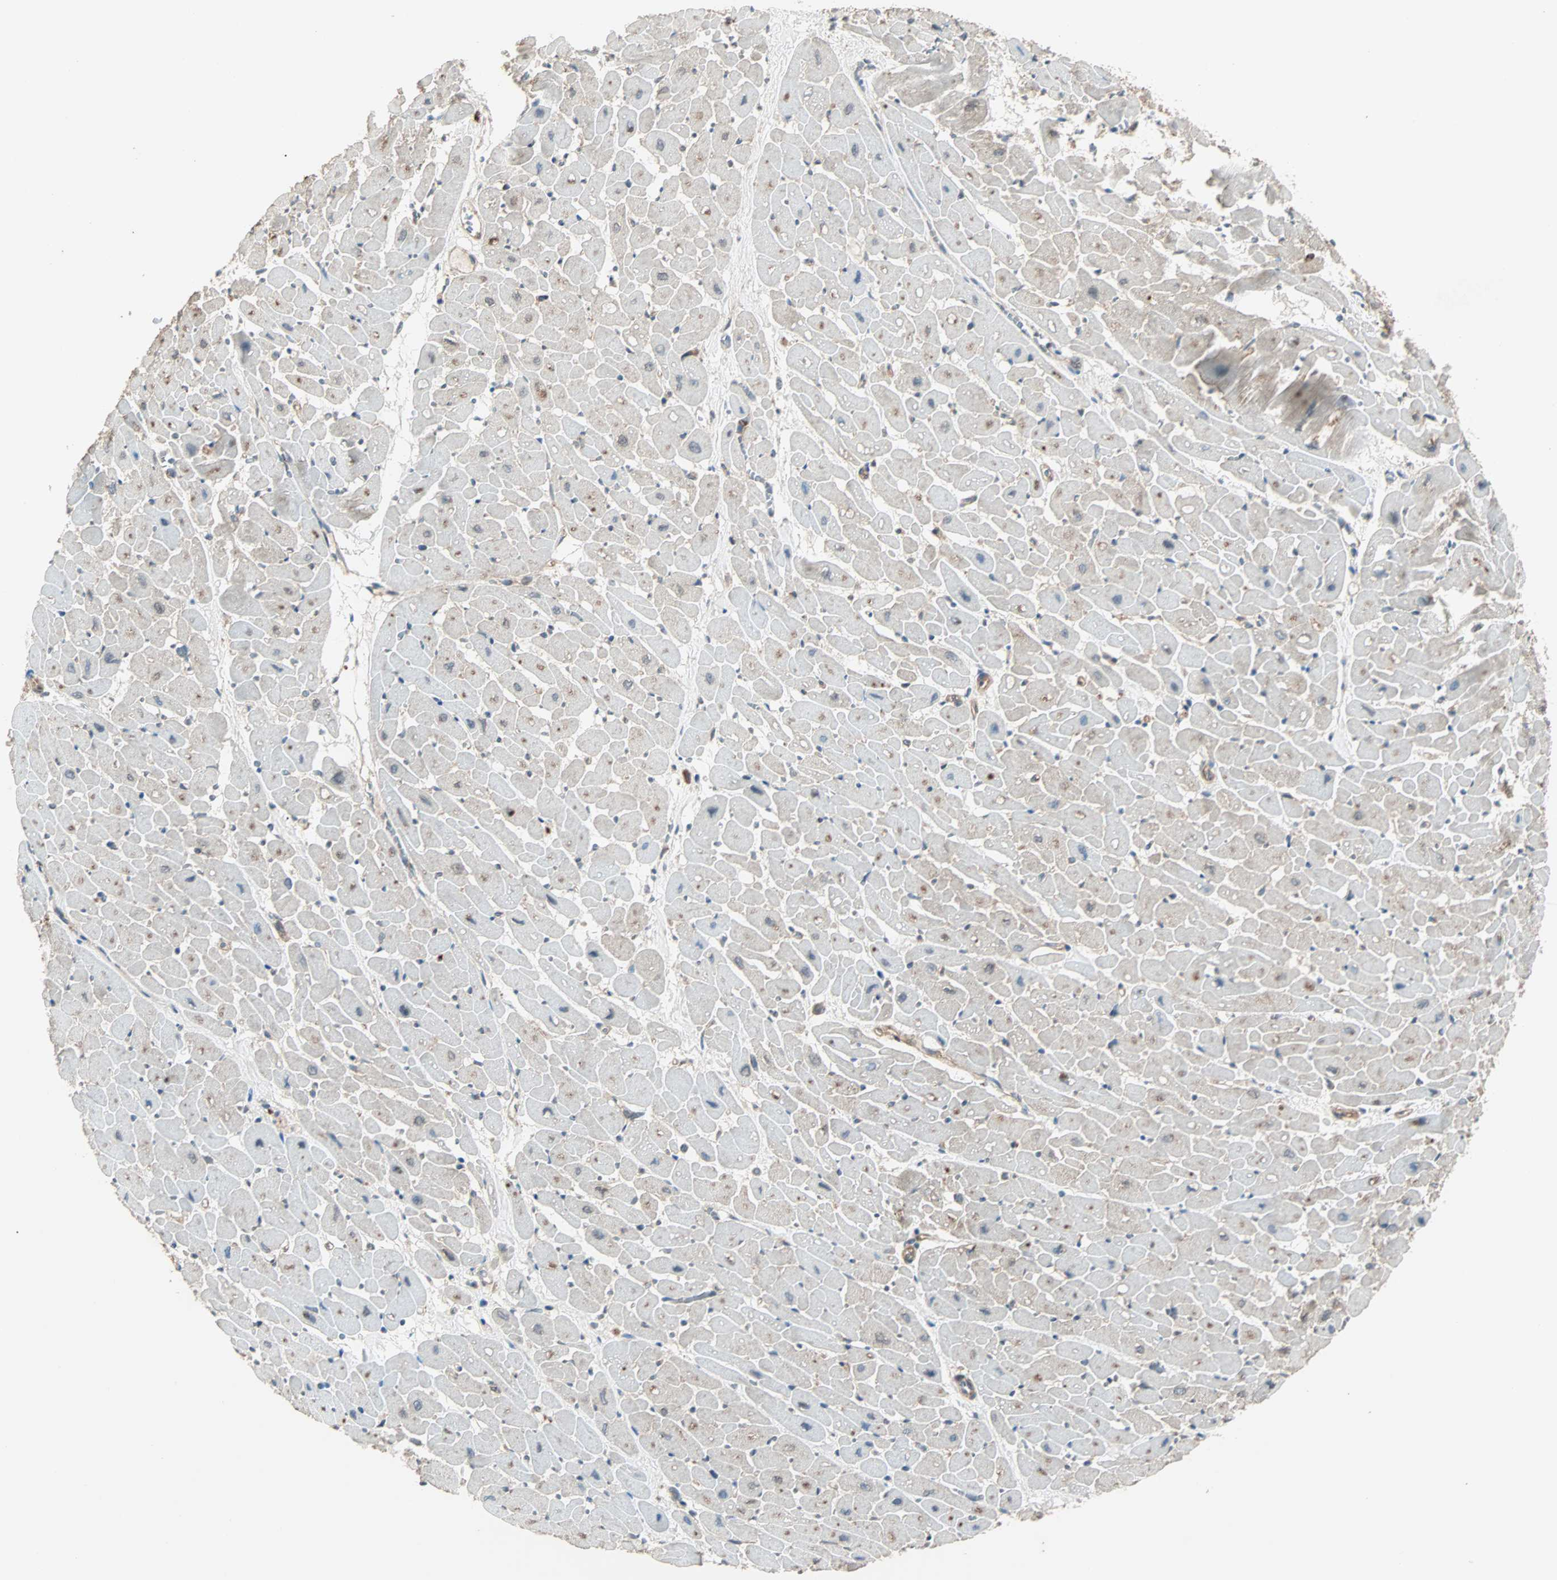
{"staining": {"intensity": "weak", "quantity": "<25%", "location": "cytoplasmic/membranous"}, "tissue": "heart muscle", "cell_type": "Cardiomyocytes", "image_type": "normal", "snomed": [{"axis": "morphology", "description": "Normal tissue, NOS"}, {"axis": "topography", "description": "Heart"}], "caption": "DAB (3,3'-diaminobenzidine) immunohistochemical staining of normal human heart muscle demonstrates no significant staining in cardiomyocytes.", "gene": "GCK", "patient": {"sex": "male", "age": 45}}